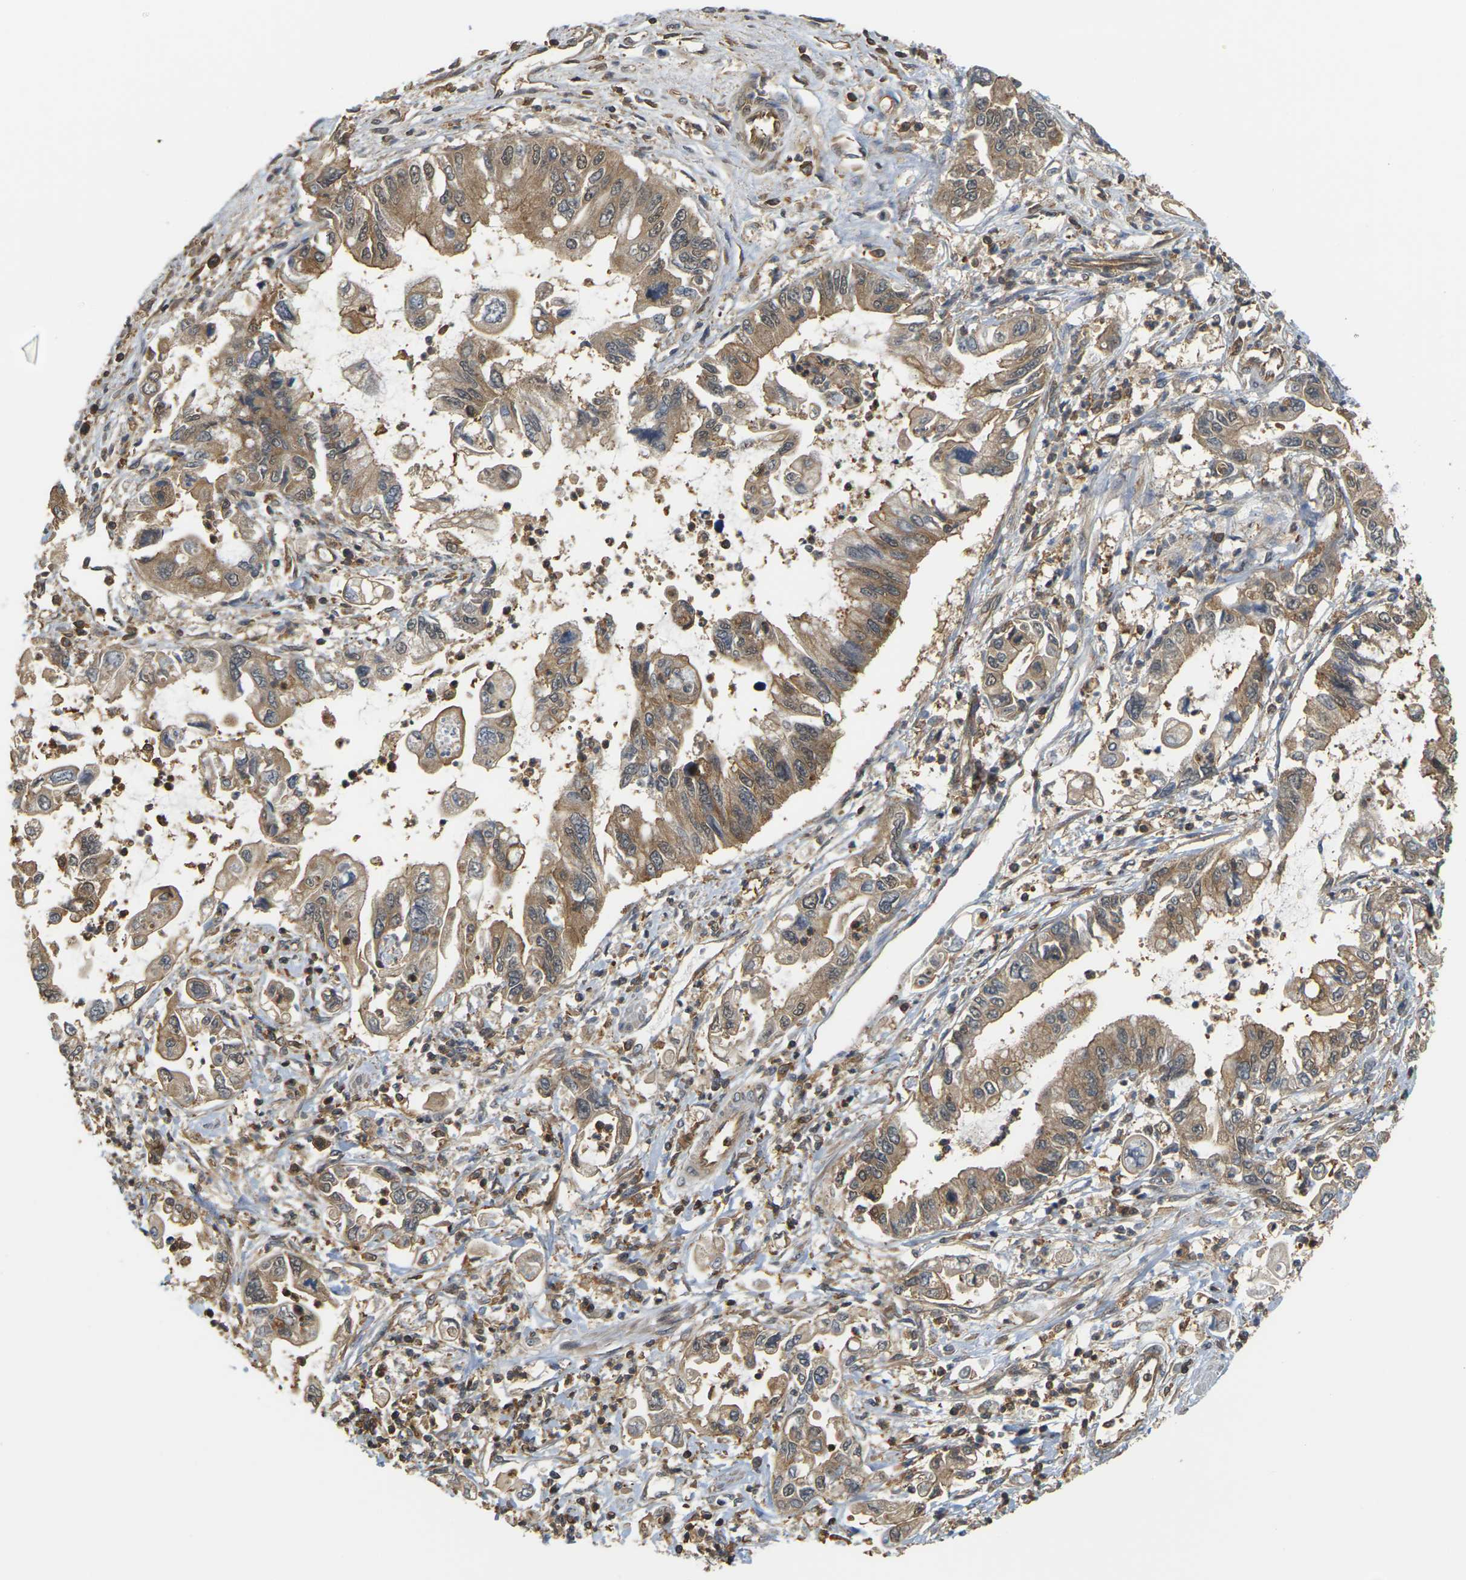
{"staining": {"intensity": "moderate", "quantity": ">75%", "location": "cytoplasmic/membranous"}, "tissue": "pancreatic cancer", "cell_type": "Tumor cells", "image_type": "cancer", "snomed": [{"axis": "morphology", "description": "Adenocarcinoma, NOS"}, {"axis": "topography", "description": "Pancreas"}], "caption": "Tumor cells show medium levels of moderate cytoplasmic/membranous expression in approximately >75% of cells in human adenocarcinoma (pancreatic). (DAB (3,3'-diaminobenzidine) IHC, brown staining for protein, blue staining for nuclei).", "gene": "IQGAP1", "patient": {"sex": "male", "age": 56}}